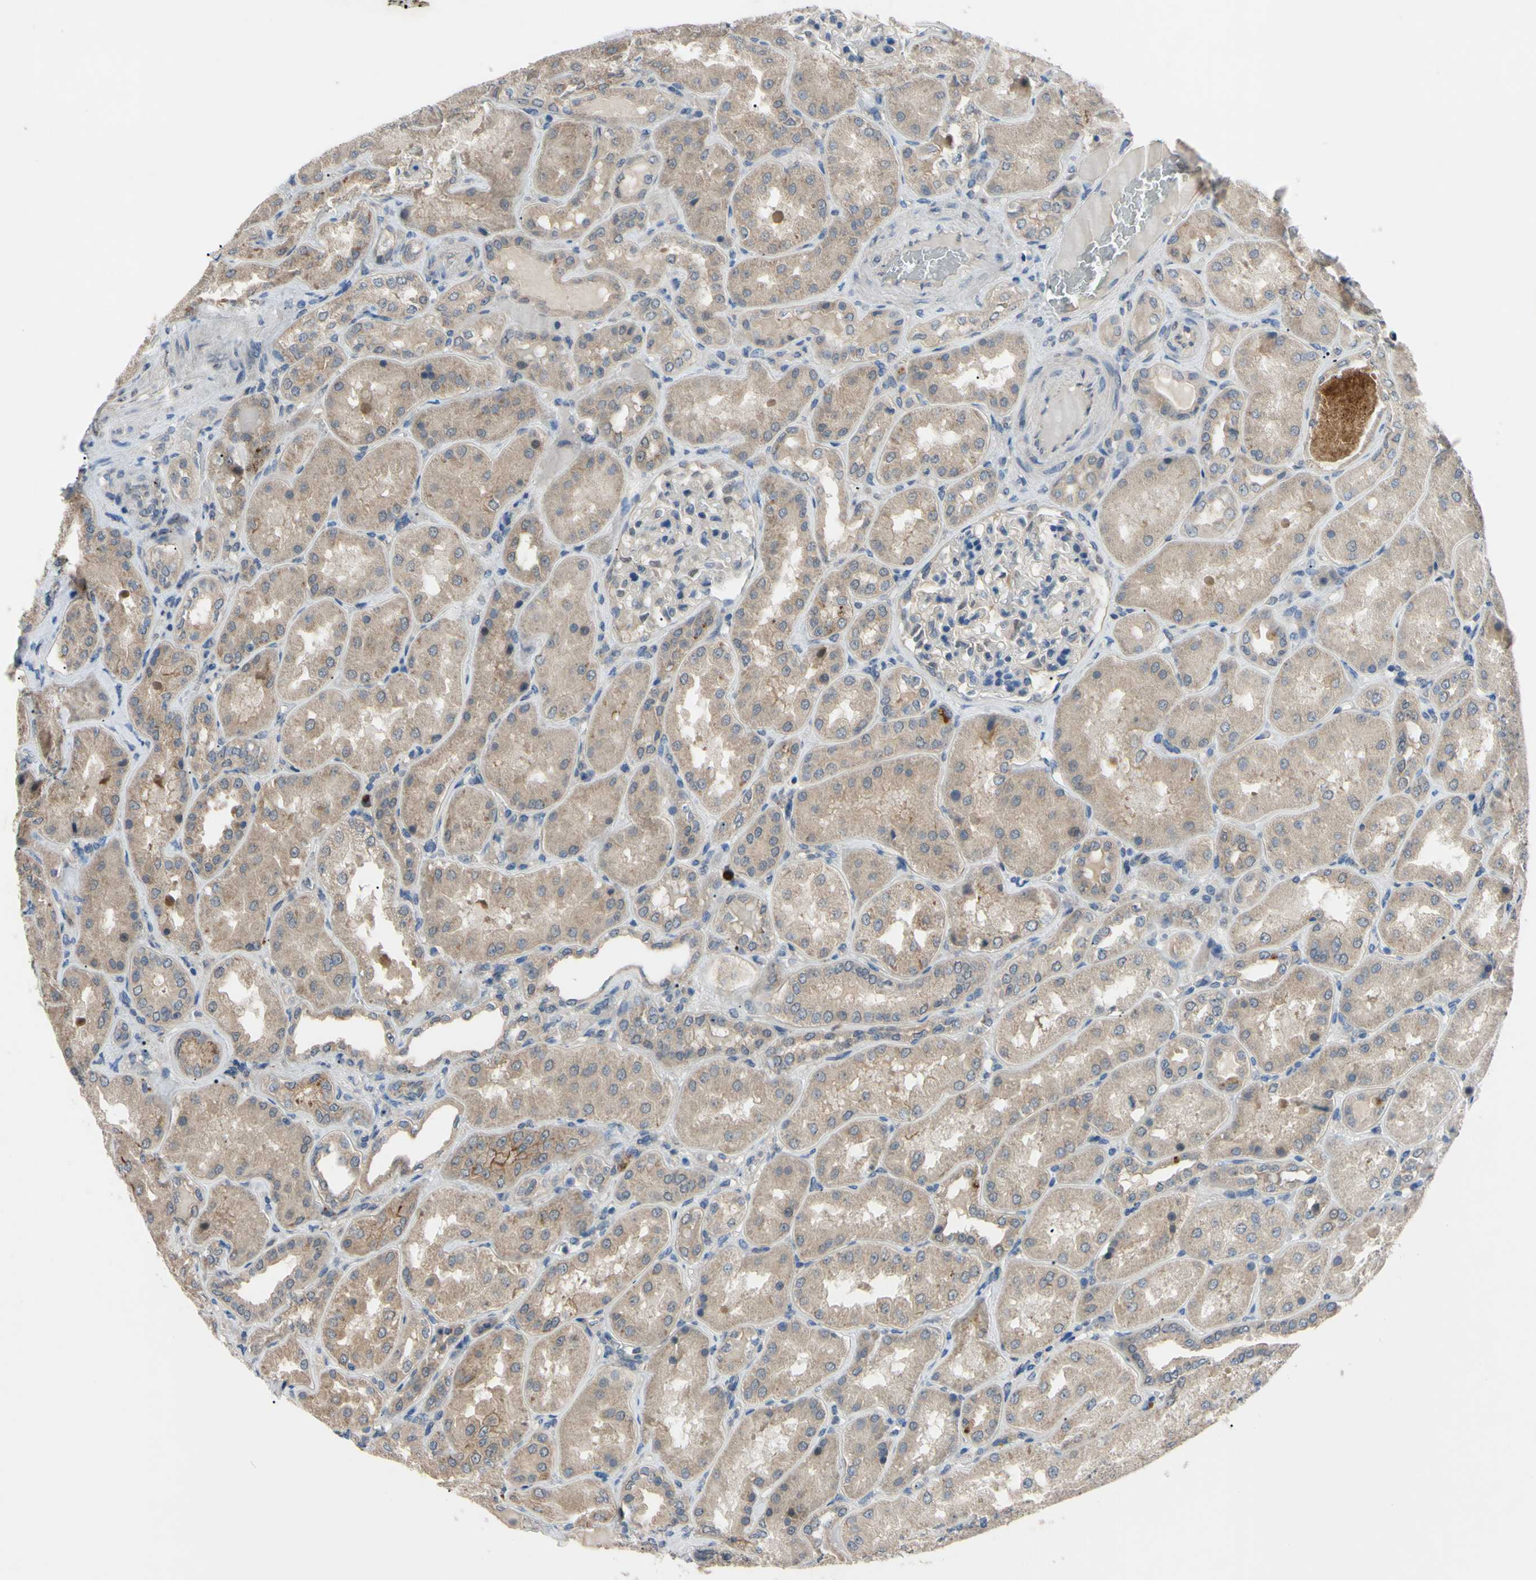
{"staining": {"intensity": "weak", "quantity": "<25%", "location": "cytoplasmic/membranous"}, "tissue": "kidney", "cell_type": "Cells in glomeruli", "image_type": "normal", "snomed": [{"axis": "morphology", "description": "Normal tissue, NOS"}, {"axis": "topography", "description": "Kidney"}], "caption": "Immunohistochemical staining of benign kidney demonstrates no significant positivity in cells in glomeruli. (DAB (3,3'-diaminobenzidine) immunohistochemistry (IHC) with hematoxylin counter stain).", "gene": "HILPDA", "patient": {"sex": "female", "age": 56}}